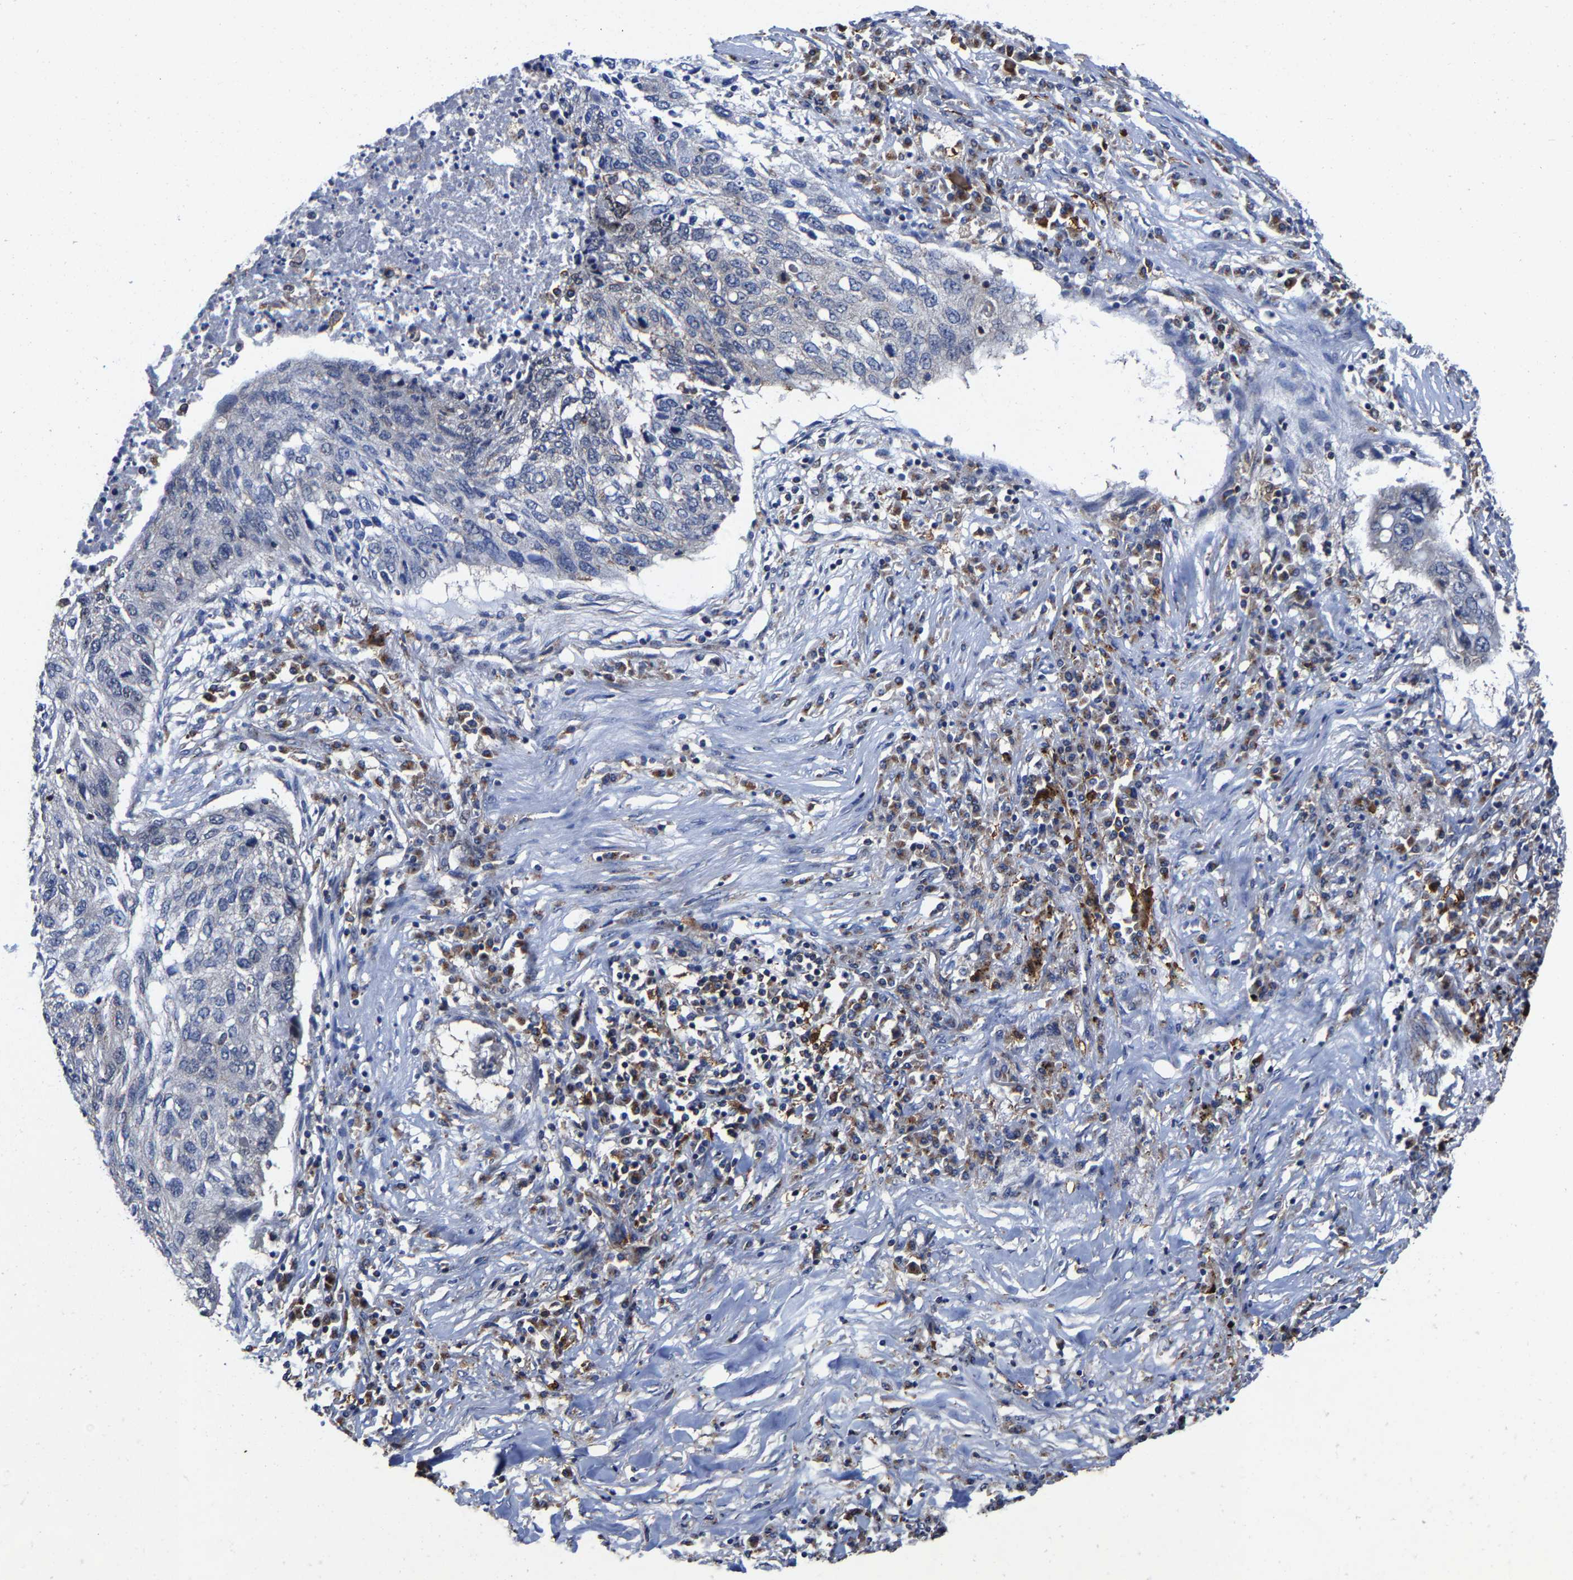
{"staining": {"intensity": "negative", "quantity": "none", "location": "none"}, "tissue": "lung cancer", "cell_type": "Tumor cells", "image_type": "cancer", "snomed": [{"axis": "morphology", "description": "Squamous cell carcinoma, NOS"}, {"axis": "topography", "description": "Lung"}], "caption": "IHC micrograph of neoplastic tissue: squamous cell carcinoma (lung) stained with DAB (3,3'-diaminobenzidine) reveals no significant protein positivity in tumor cells.", "gene": "PFKFB3", "patient": {"sex": "female", "age": 63}}